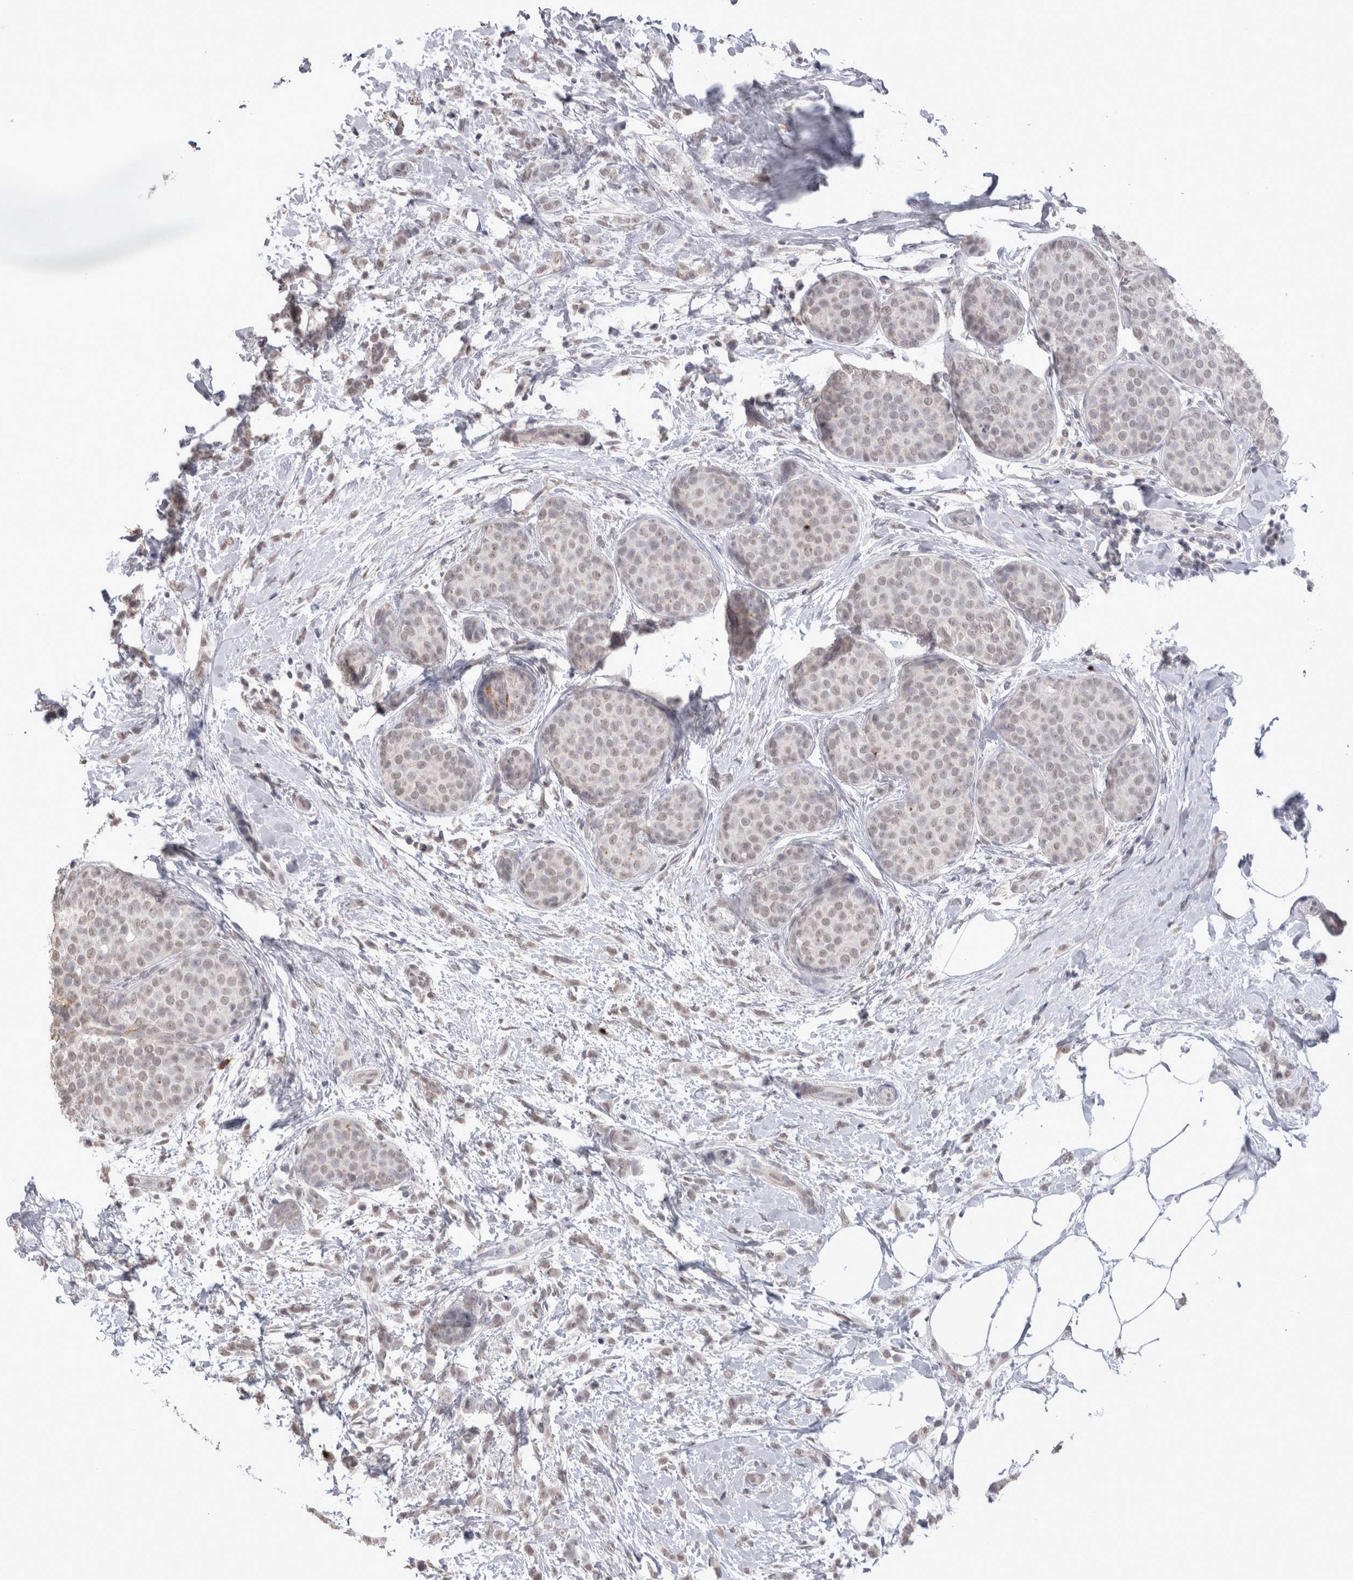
{"staining": {"intensity": "negative", "quantity": "none", "location": "none"}, "tissue": "breast cancer", "cell_type": "Tumor cells", "image_type": "cancer", "snomed": [{"axis": "morphology", "description": "Lobular carcinoma, in situ"}, {"axis": "morphology", "description": "Lobular carcinoma"}, {"axis": "topography", "description": "Breast"}], "caption": "Immunohistochemistry of breast lobular carcinoma in situ exhibits no expression in tumor cells.", "gene": "DDX4", "patient": {"sex": "female", "age": 41}}